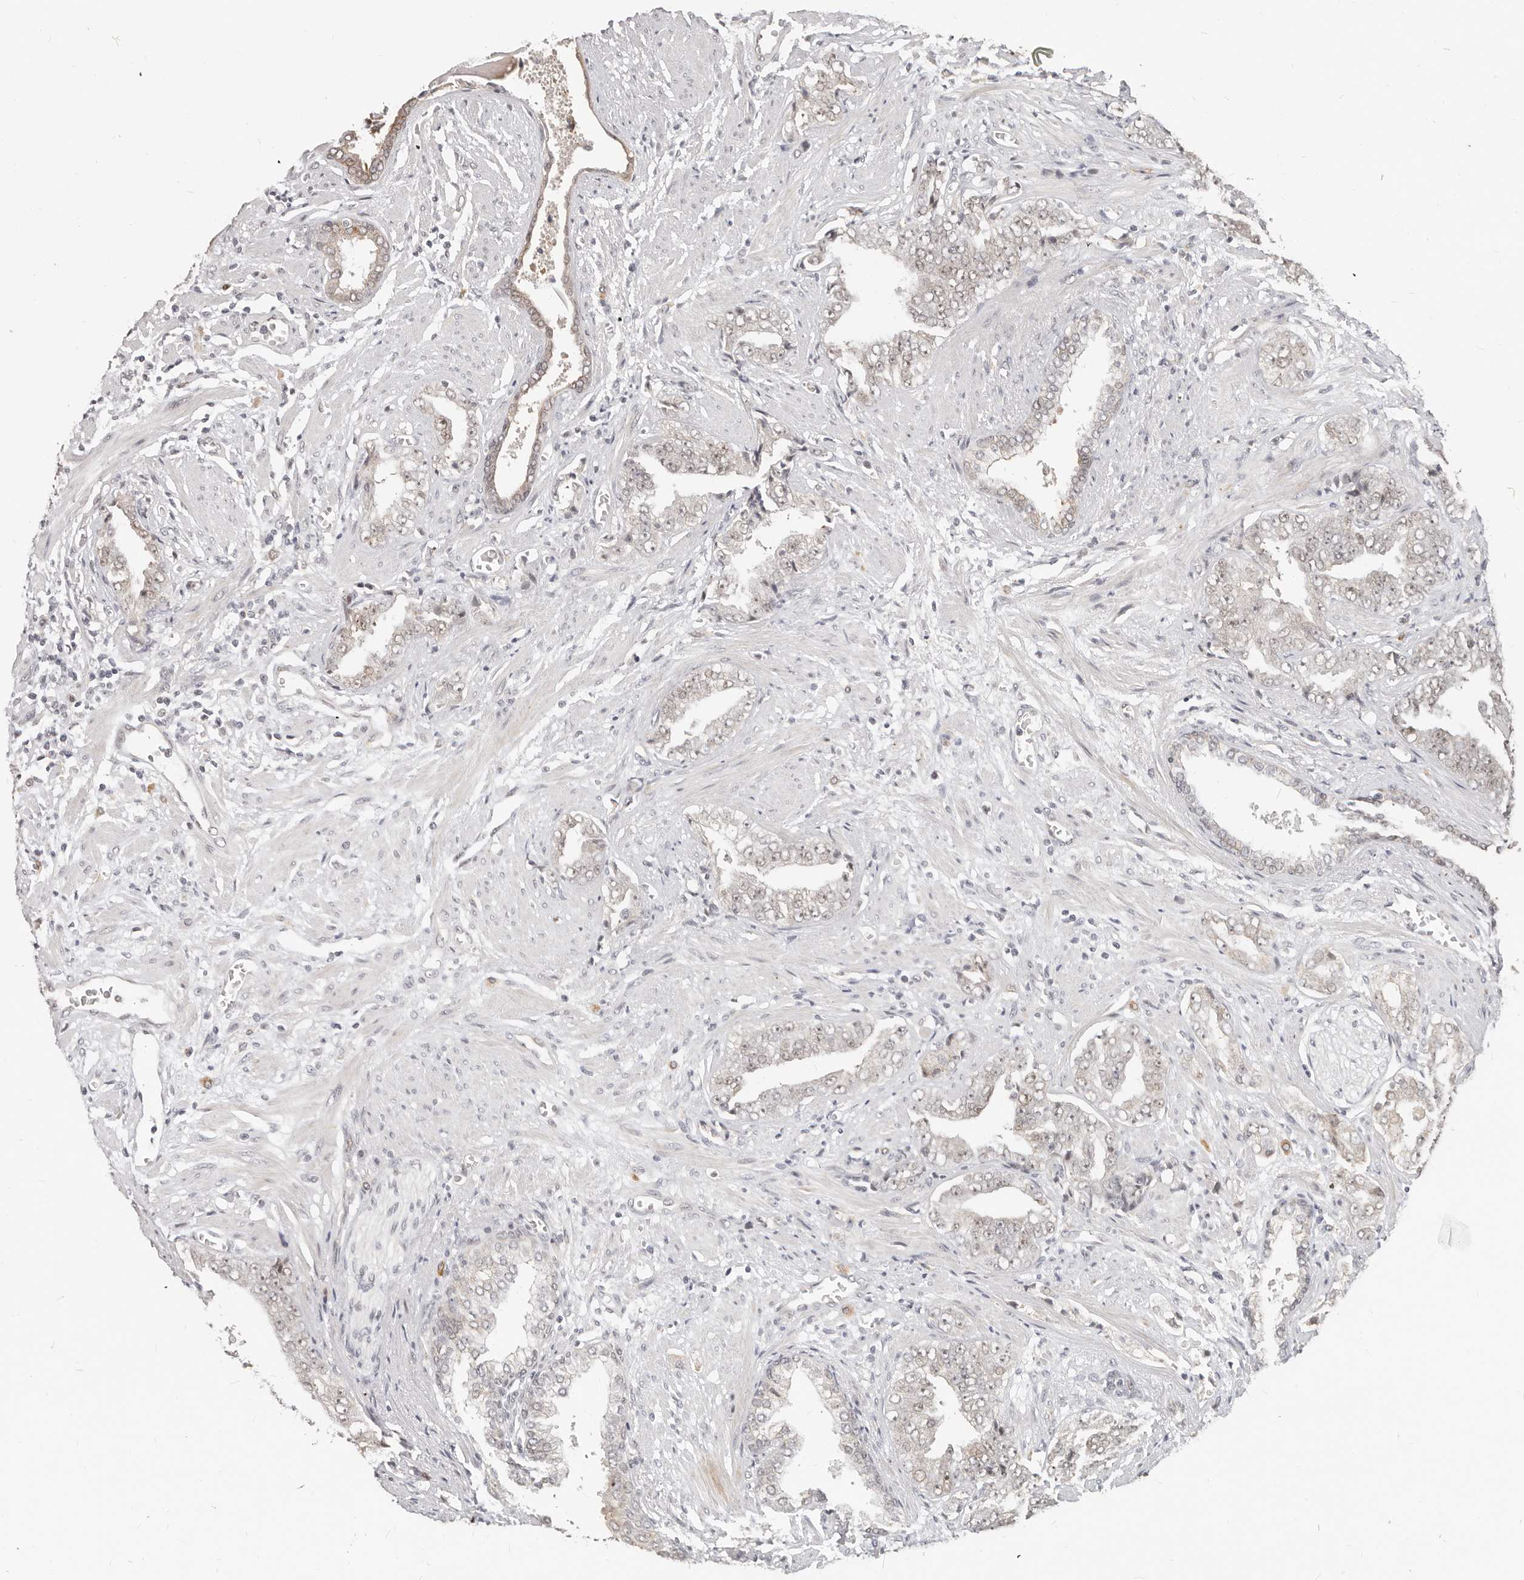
{"staining": {"intensity": "weak", "quantity": "<25%", "location": "nuclear"}, "tissue": "prostate cancer", "cell_type": "Tumor cells", "image_type": "cancer", "snomed": [{"axis": "morphology", "description": "Adenocarcinoma, High grade"}, {"axis": "topography", "description": "Prostate"}], "caption": "This is an IHC photomicrograph of prostate cancer (adenocarcinoma (high-grade)). There is no positivity in tumor cells.", "gene": "RFC2", "patient": {"sex": "male", "age": 71}}